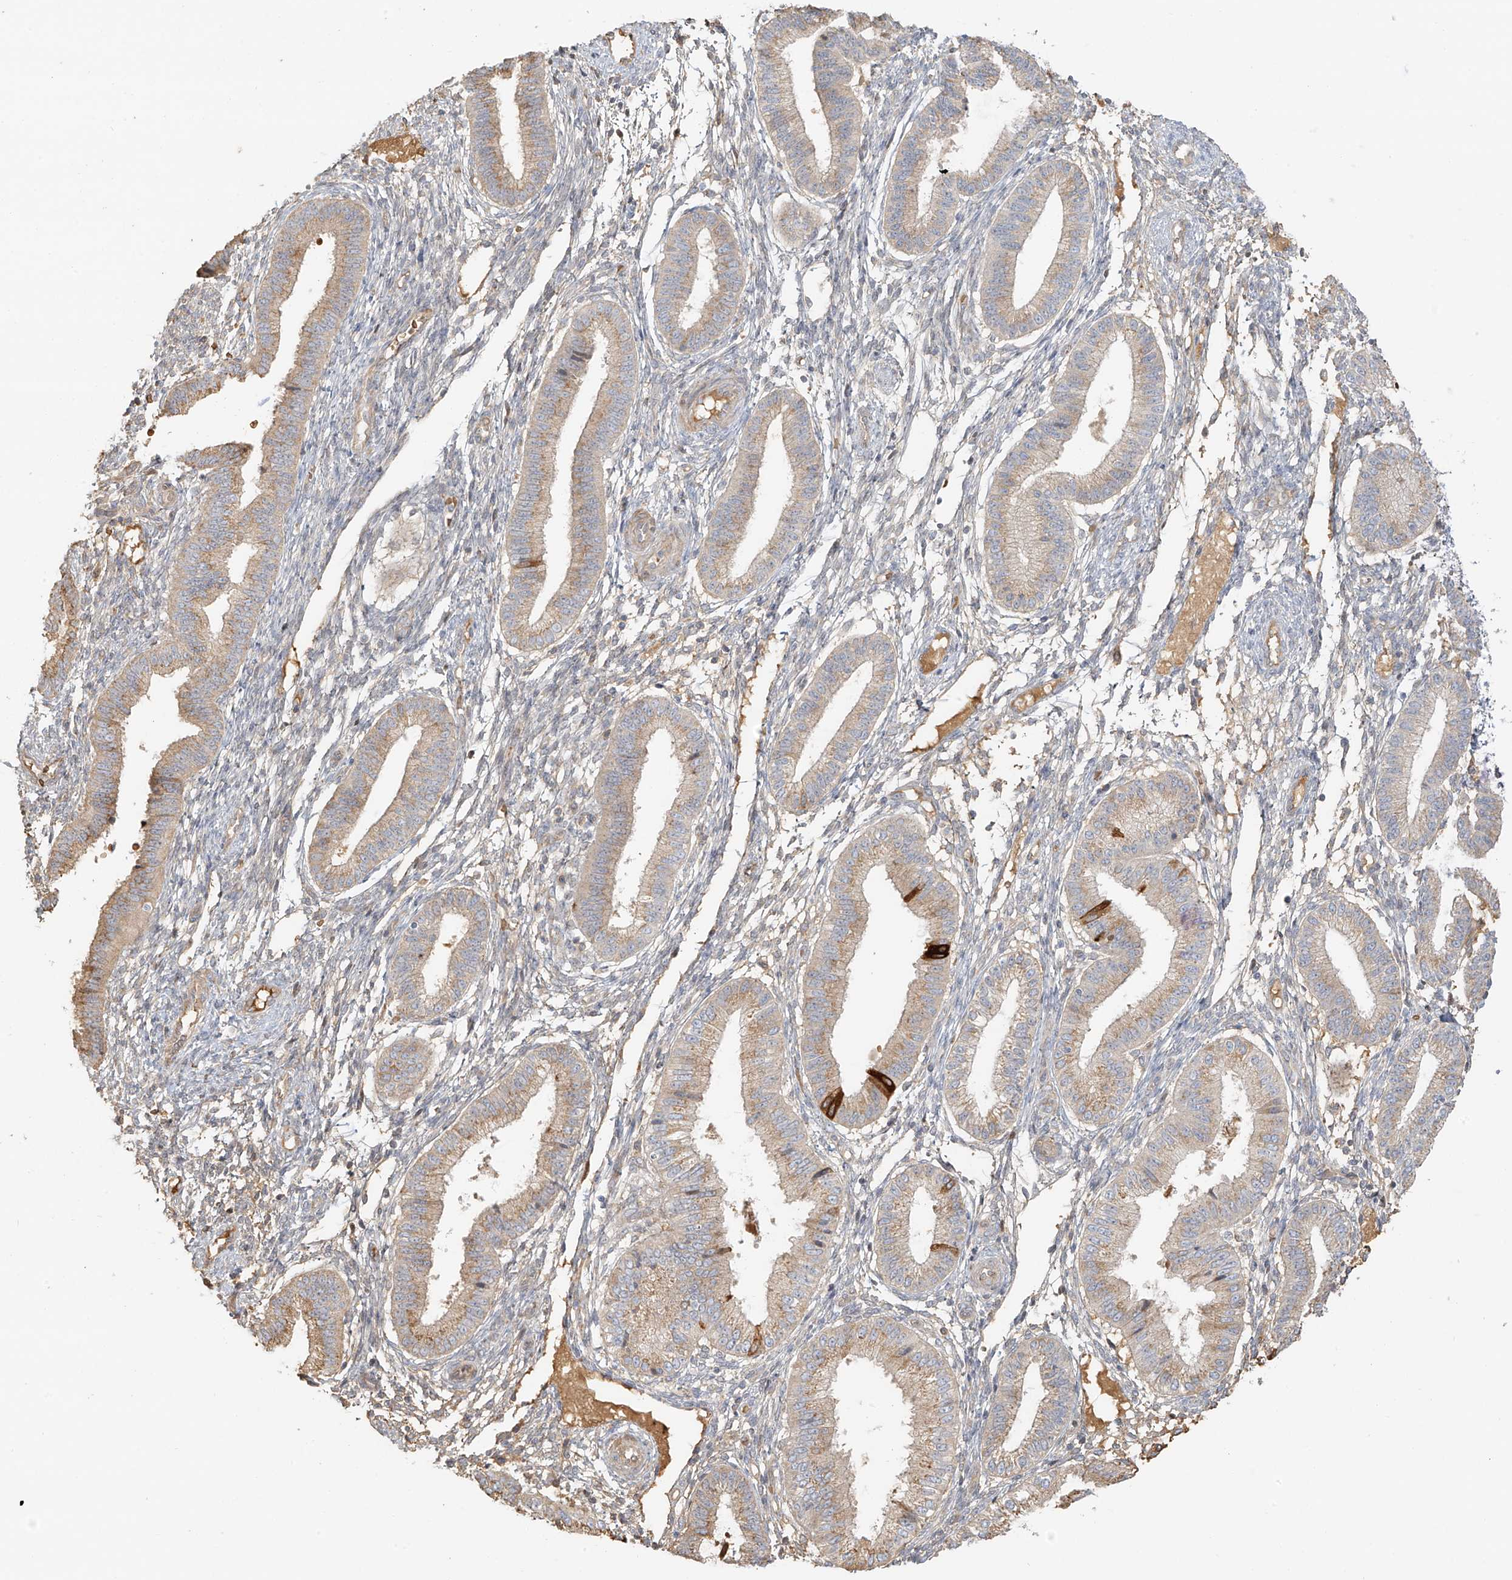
{"staining": {"intensity": "negative", "quantity": "none", "location": "none"}, "tissue": "endometrium", "cell_type": "Cells in endometrial stroma", "image_type": "normal", "snomed": [{"axis": "morphology", "description": "Normal tissue, NOS"}, {"axis": "topography", "description": "Endometrium"}], "caption": "IHC histopathology image of unremarkable endometrium: human endometrium stained with DAB (3,3'-diaminobenzidine) displays no significant protein staining in cells in endometrial stroma. The staining is performed using DAB brown chromogen with nuclei counter-stained in using hematoxylin.", "gene": "UPK1B", "patient": {"sex": "female", "age": 39}}